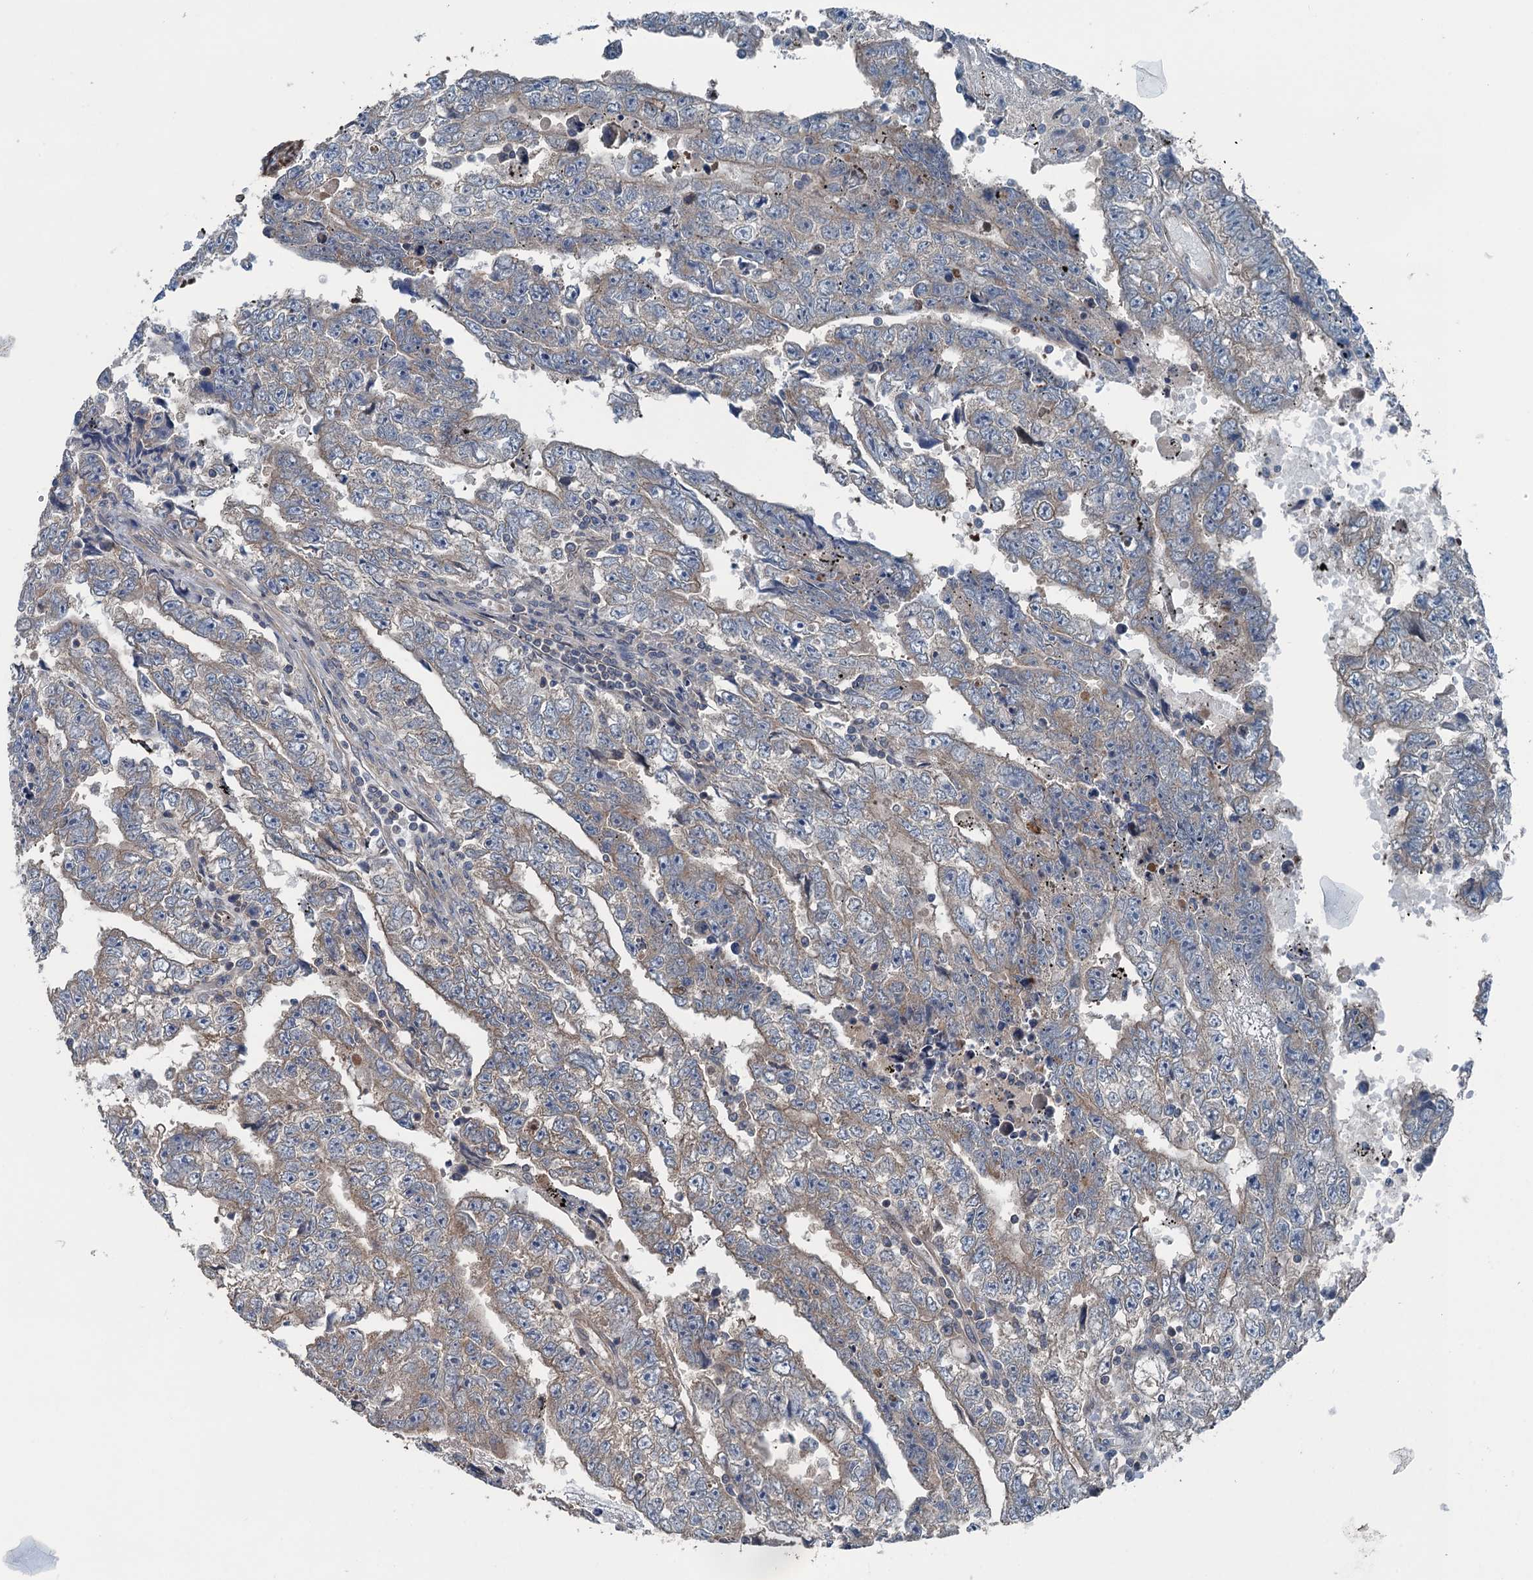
{"staining": {"intensity": "weak", "quantity": "<25%", "location": "cytoplasmic/membranous"}, "tissue": "testis cancer", "cell_type": "Tumor cells", "image_type": "cancer", "snomed": [{"axis": "morphology", "description": "Carcinoma, Embryonal, NOS"}, {"axis": "topography", "description": "Testis"}], "caption": "IHC micrograph of testis cancer (embryonal carcinoma) stained for a protein (brown), which demonstrates no expression in tumor cells.", "gene": "TRAPPC8", "patient": {"sex": "male", "age": 25}}